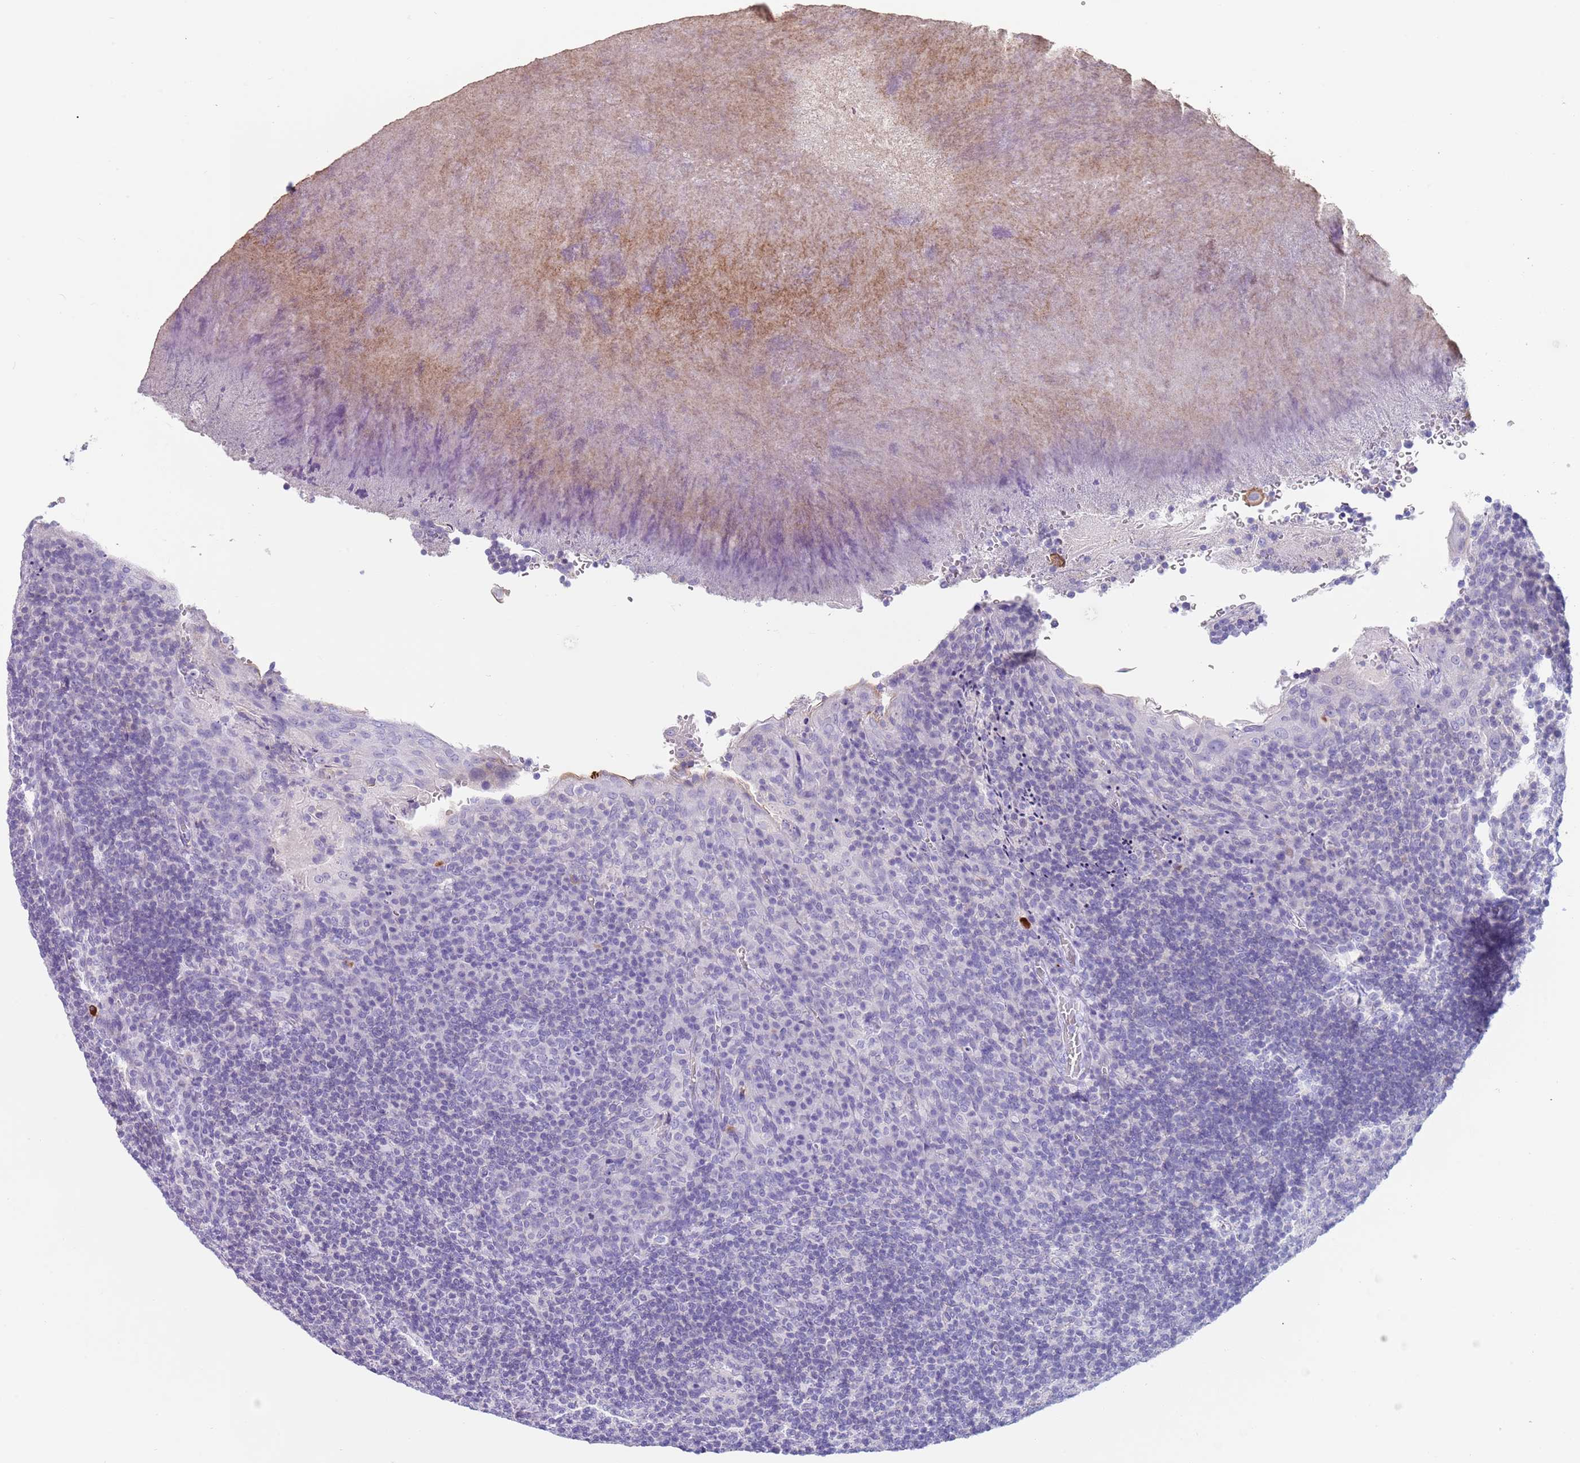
{"staining": {"intensity": "negative", "quantity": "none", "location": "none"}, "tissue": "tonsil", "cell_type": "Germinal center cells", "image_type": "normal", "snomed": [{"axis": "morphology", "description": "Normal tissue, NOS"}, {"axis": "topography", "description": "Tonsil"}], "caption": "DAB (3,3'-diaminobenzidine) immunohistochemical staining of normal human tonsil demonstrates no significant expression in germinal center cells.", "gene": "CPXM2", "patient": {"sex": "male", "age": 17}}